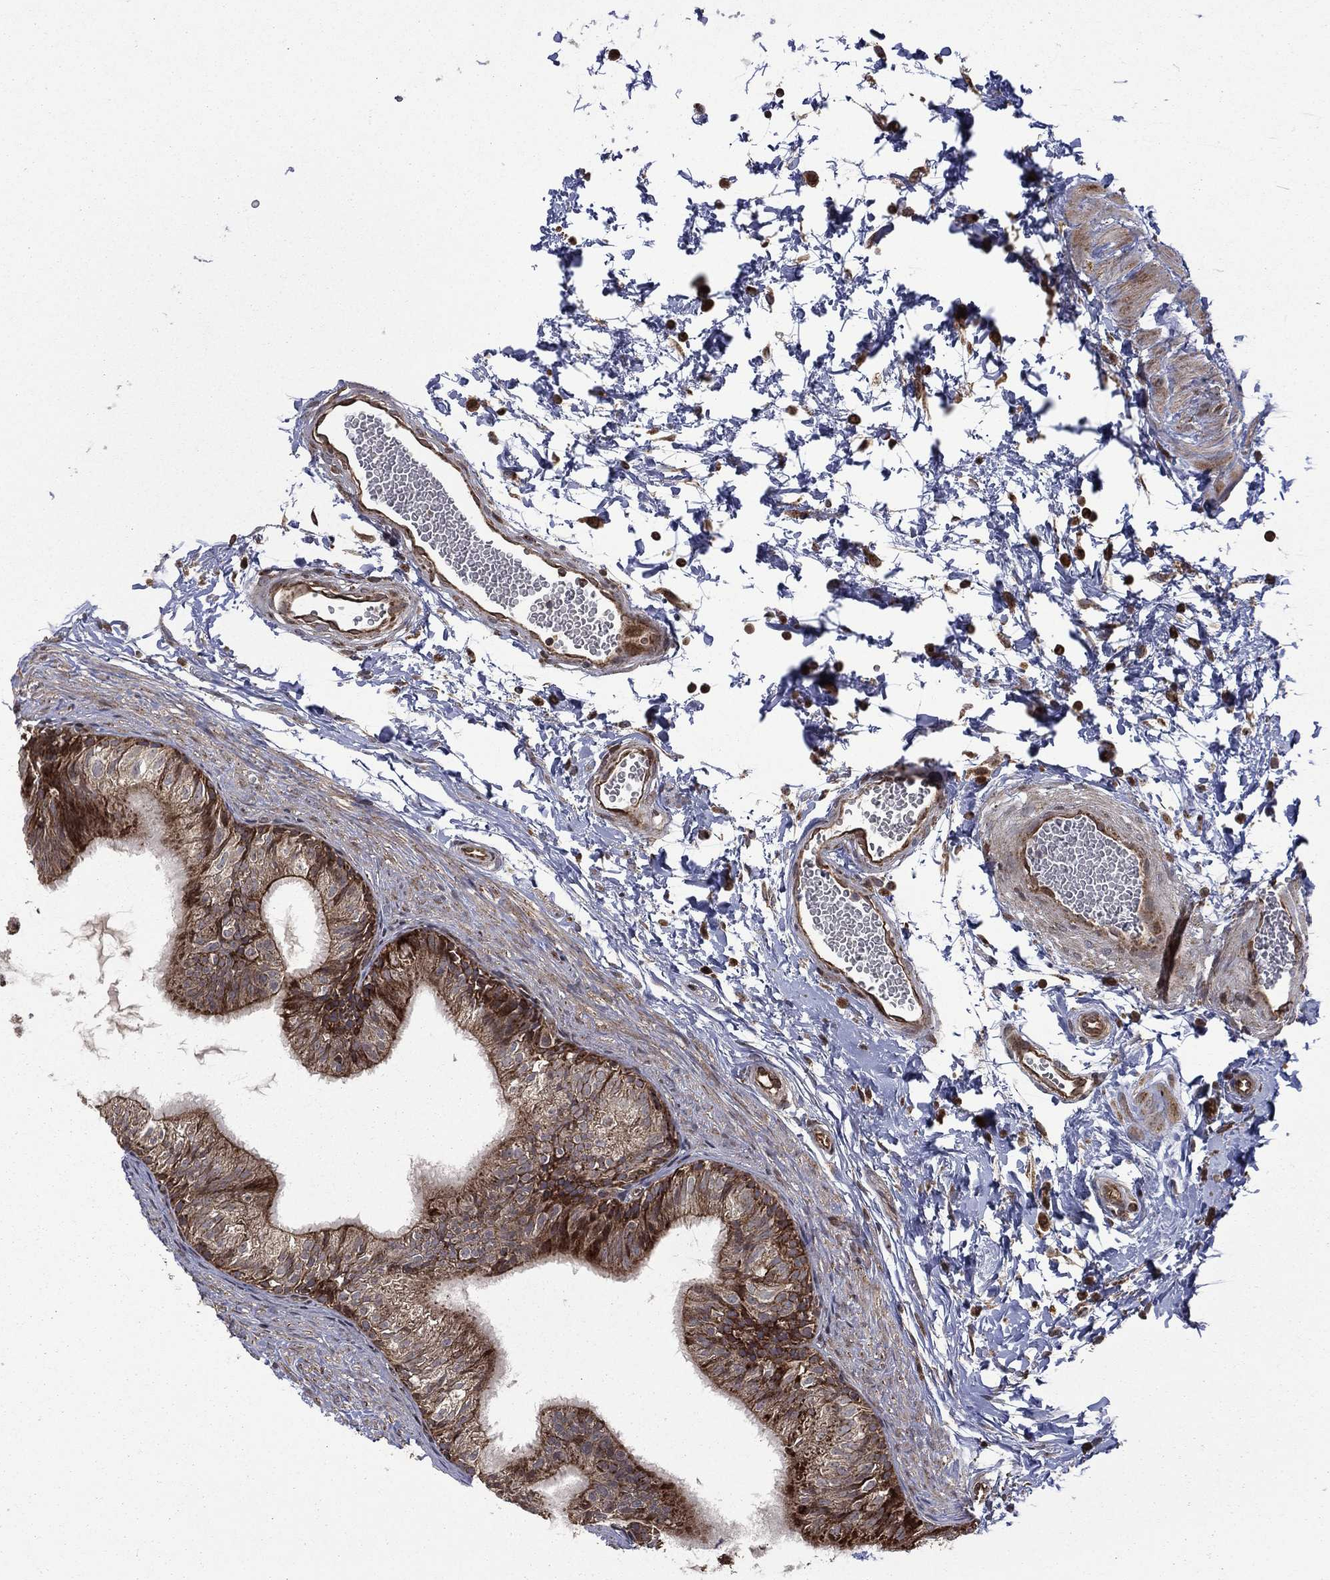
{"staining": {"intensity": "strong", "quantity": "25%-75%", "location": "cytoplasmic/membranous"}, "tissue": "epididymis", "cell_type": "Glandular cells", "image_type": "normal", "snomed": [{"axis": "morphology", "description": "Normal tissue, NOS"}, {"axis": "topography", "description": "Epididymis"}], "caption": "Protein staining shows strong cytoplasmic/membranous positivity in about 25%-75% of glandular cells in unremarkable epididymis. (DAB (3,3'-diaminobenzidine) IHC with brightfield microscopy, high magnification).", "gene": "GIMAP6", "patient": {"sex": "male", "age": 22}}